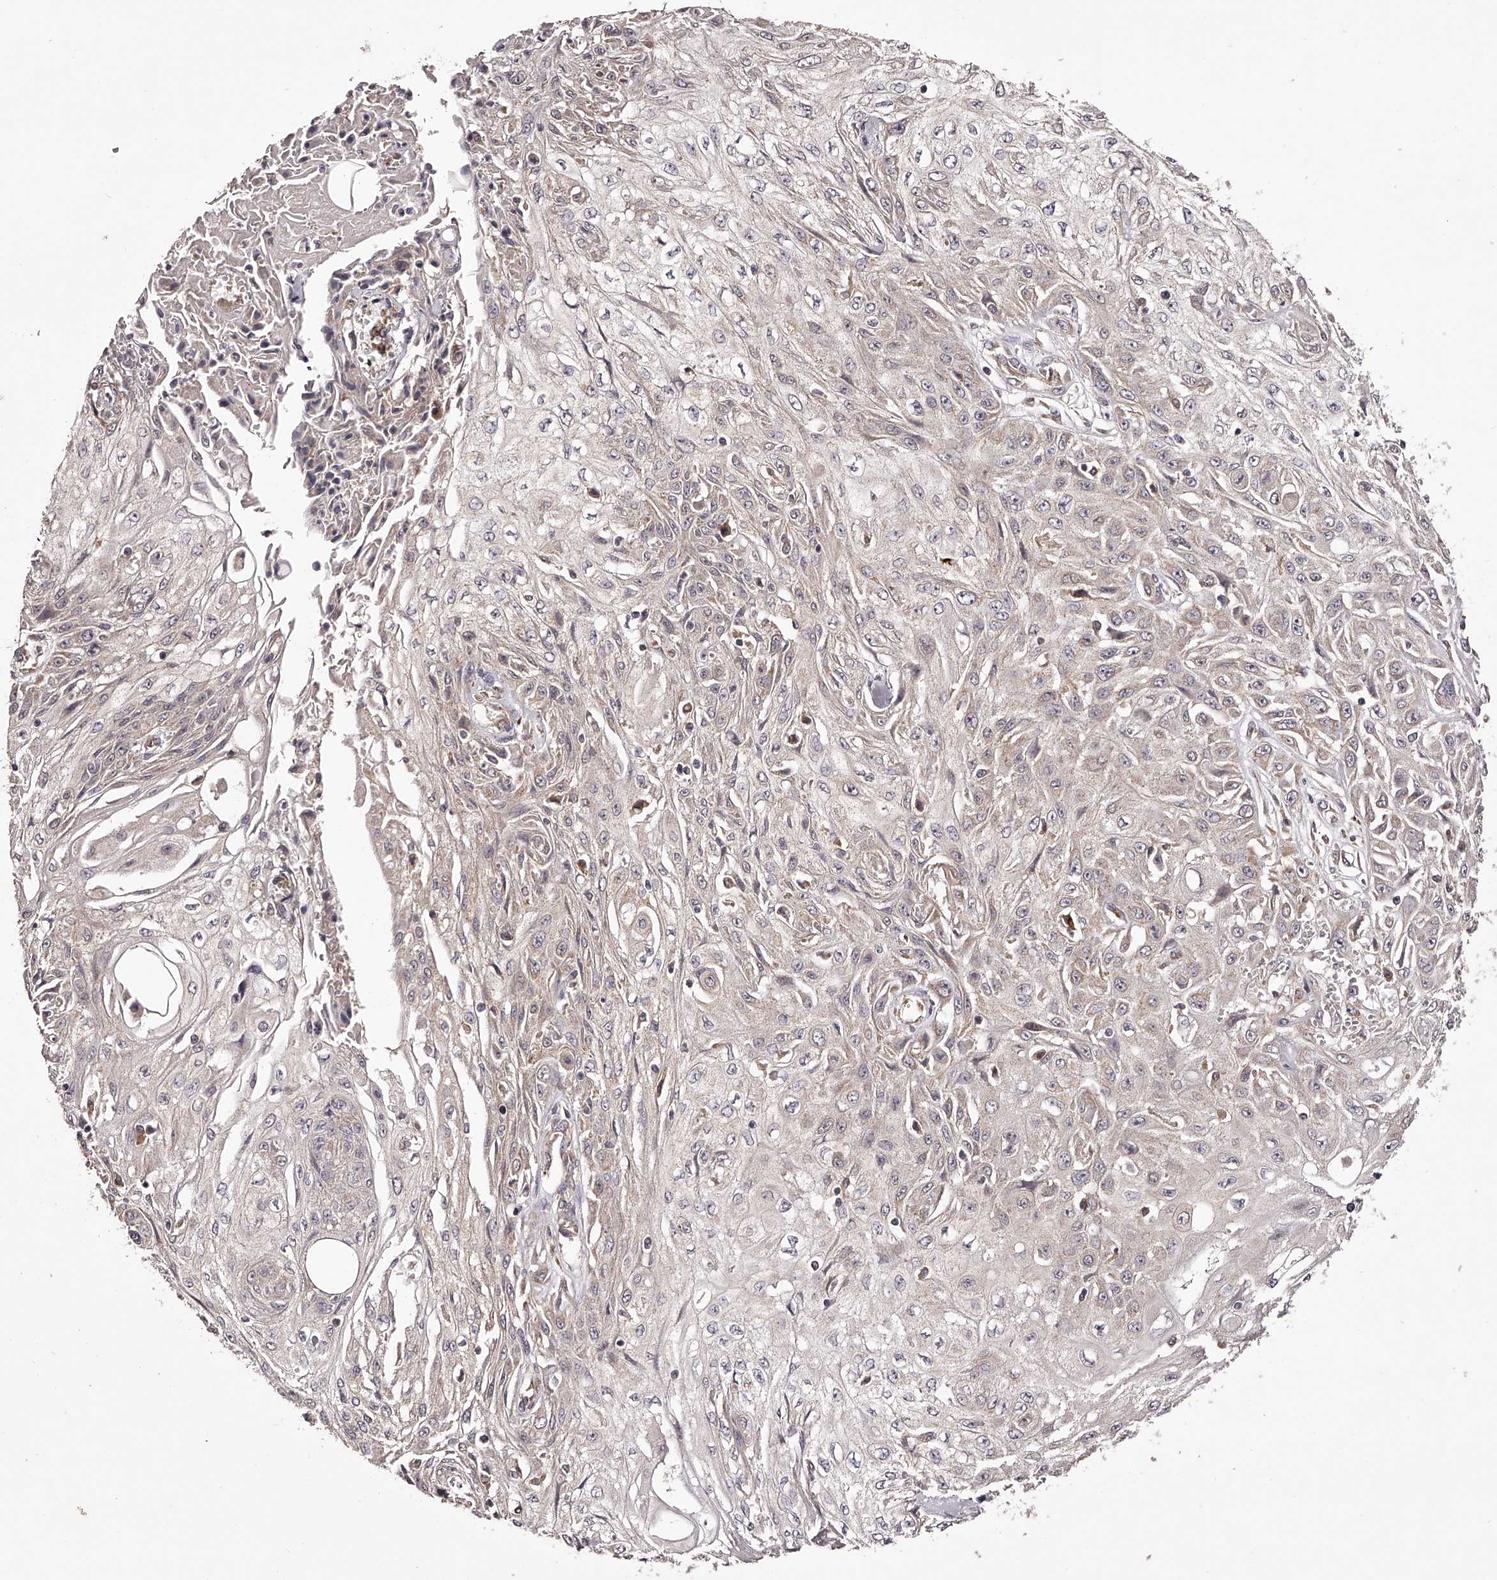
{"staining": {"intensity": "weak", "quantity": ">75%", "location": "cytoplasmic/membranous"}, "tissue": "skin cancer", "cell_type": "Tumor cells", "image_type": "cancer", "snomed": [{"axis": "morphology", "description": "Squamous cell carcinoma, NOS"}, {"axis": "morphology", "description": "Squamous cell carcinoma, metastatic, NOS"}, {"axis": "topography", "description": "Skin"}, {"axis": "topography", "description": "Lymph node"}], "caption": "Metastatic squamous cell carcinoma (skin) stained for a protein exhibits weak cytoplasmic/membranous positivity in tumor cells.", "gene": "ODF2L", "patient": {"sex": "male", "age": 75}}